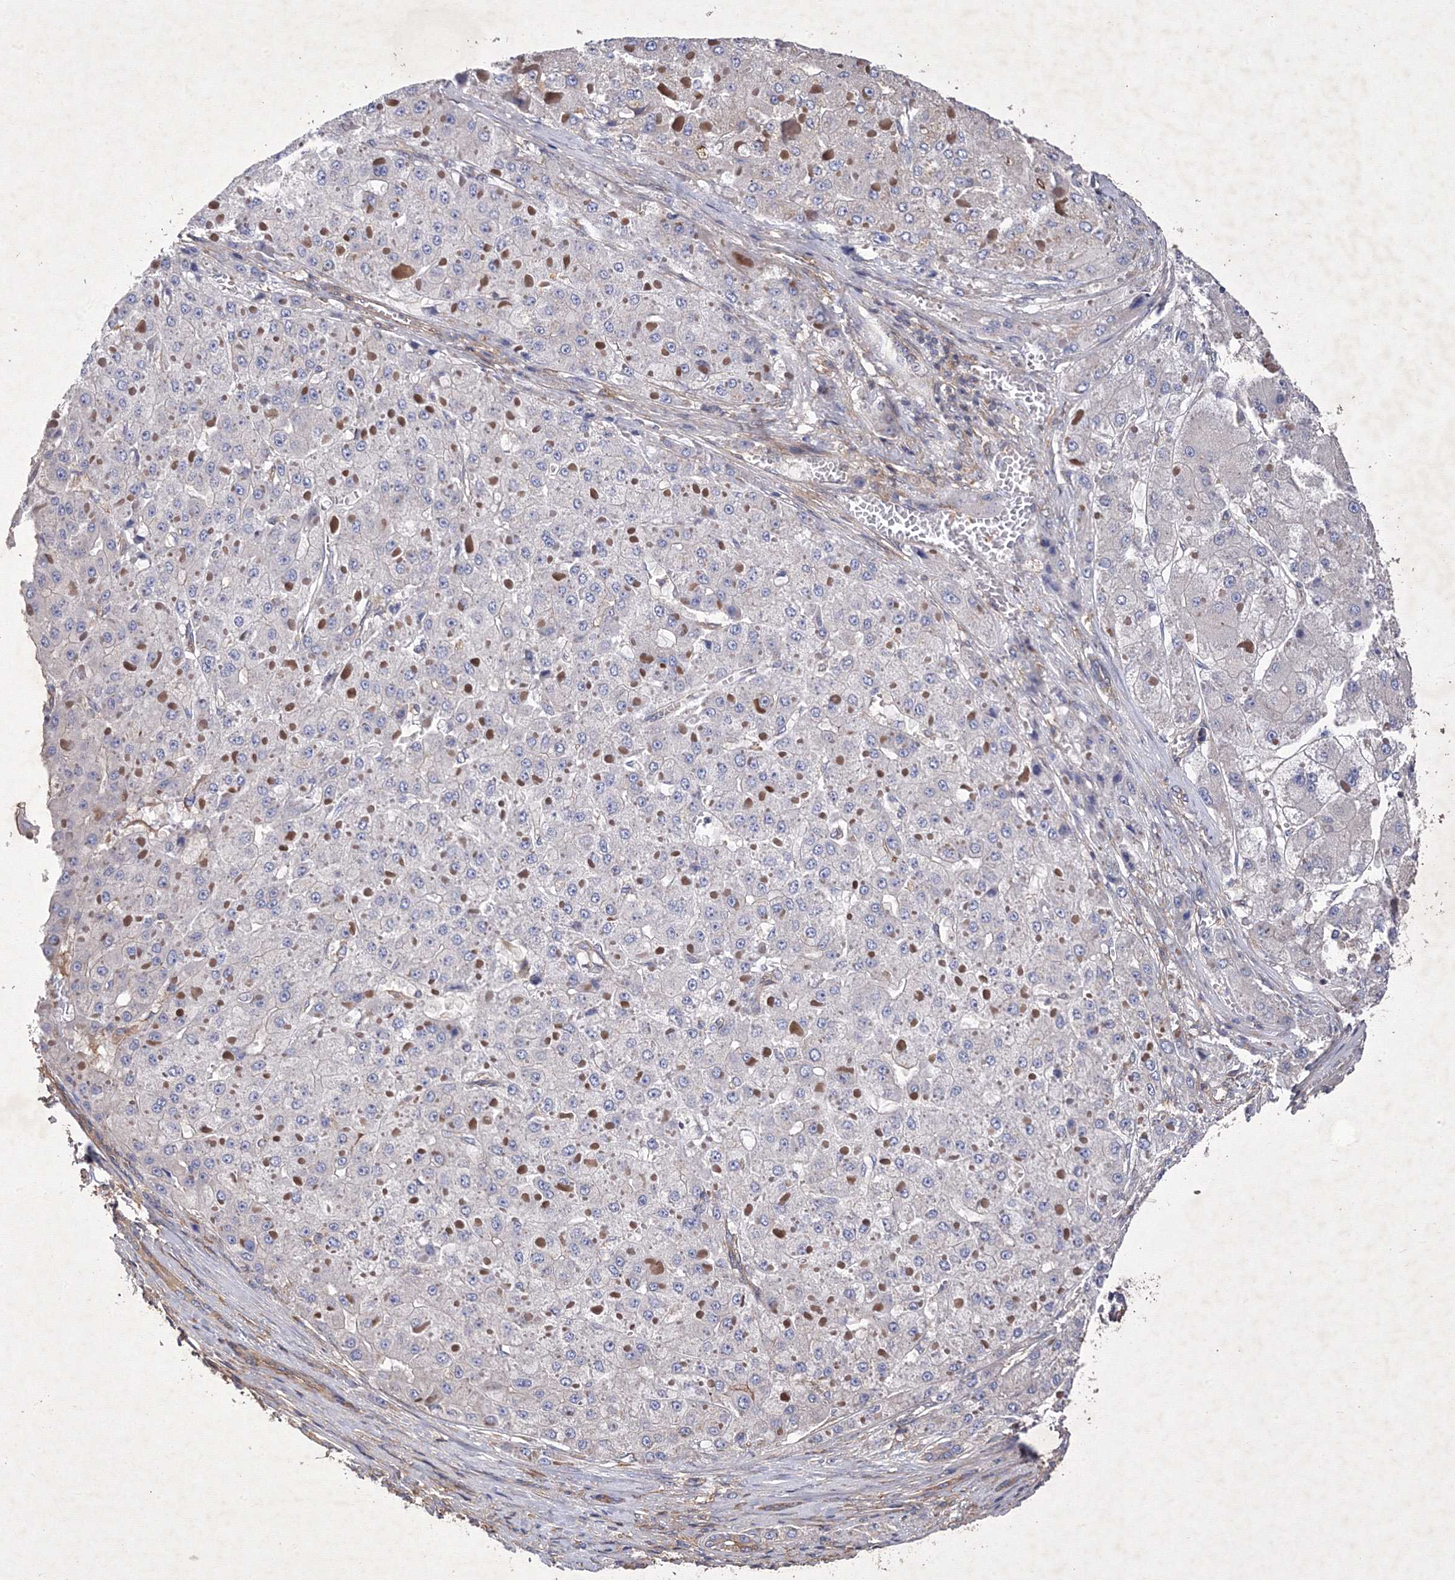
{"staining": {"intensity": "negative", "quantity": "none", "location": "none"}, "tissue": "liver cancer", "cell_type": "Tumor cells", "image_type": "cancer", "snomed": [{"axis": "morphology", "description": "Carcinoma, Hepatocellular, NOS"}, {"axis": "topography", "description": "Liver"}], "caption": "Immunohistochemical staining of liver cancer (hepatocellular carcinoma) reveals no significant staining in tumor cells.", "gene": "SNX18", "patient": {"sex": "female", "age": 73}}